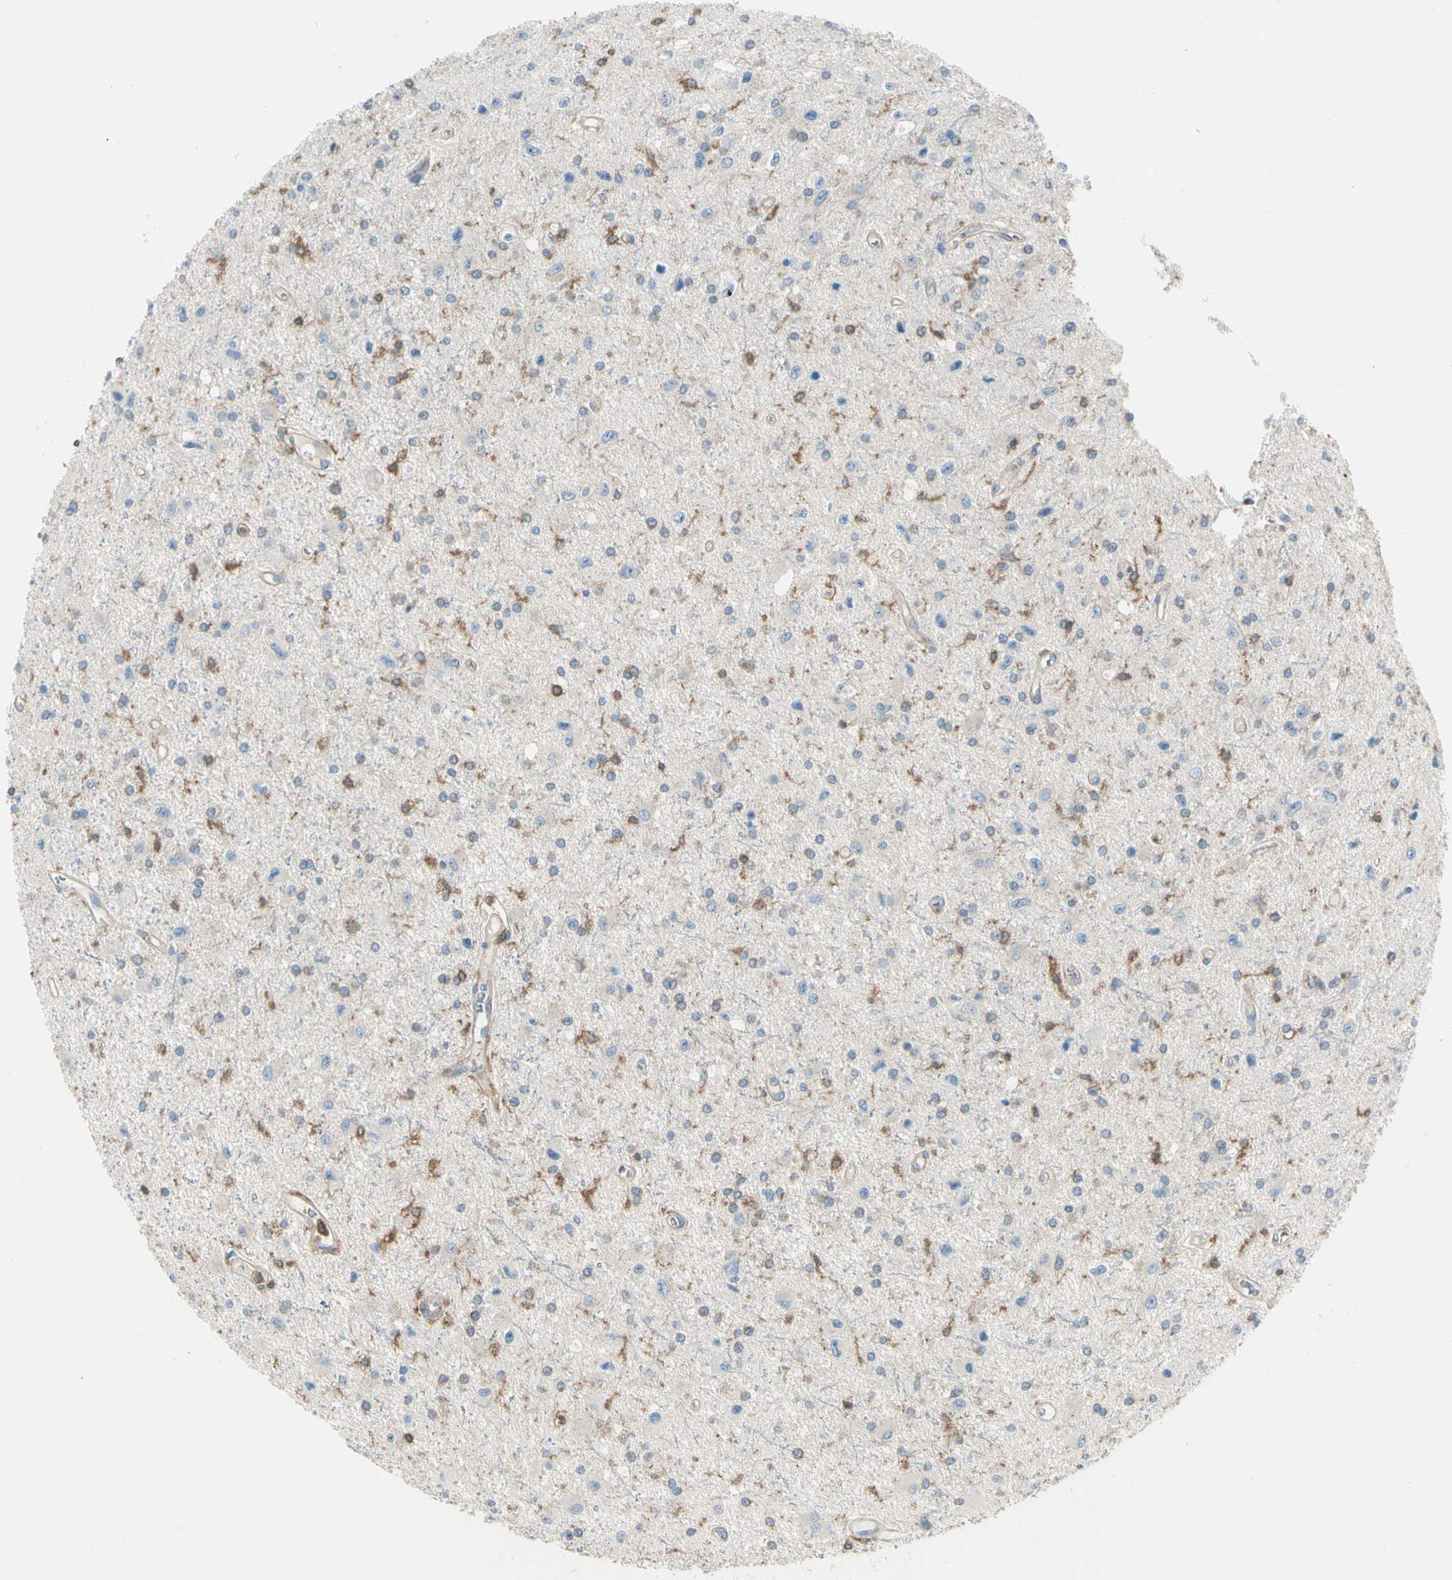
{"staining": {"intensity": "moderate", "quantity": "25%-75%", "location": "cytoplasmic/membranous"}, "tissue": "glioma", "cell_type": "Tumor cells", "image_type": "cancer", "snomed": [{"axis": "morphology", "description": "Glioma, malignant, Low grade"}, {"axis": "topography", "description": "Brain"}], "caption": "Immunohistochemical staining of glioma shows moderate cytoplasmic/membranous protein expression in about 25%-75% of tumor cells. The protein is stained brown, and the nuclei are stained in blue (DAB IHC with brightfield microscopy, high magnification).", "gene": "CAPZA2", "patient": {"sex": "male", "age": 58}}